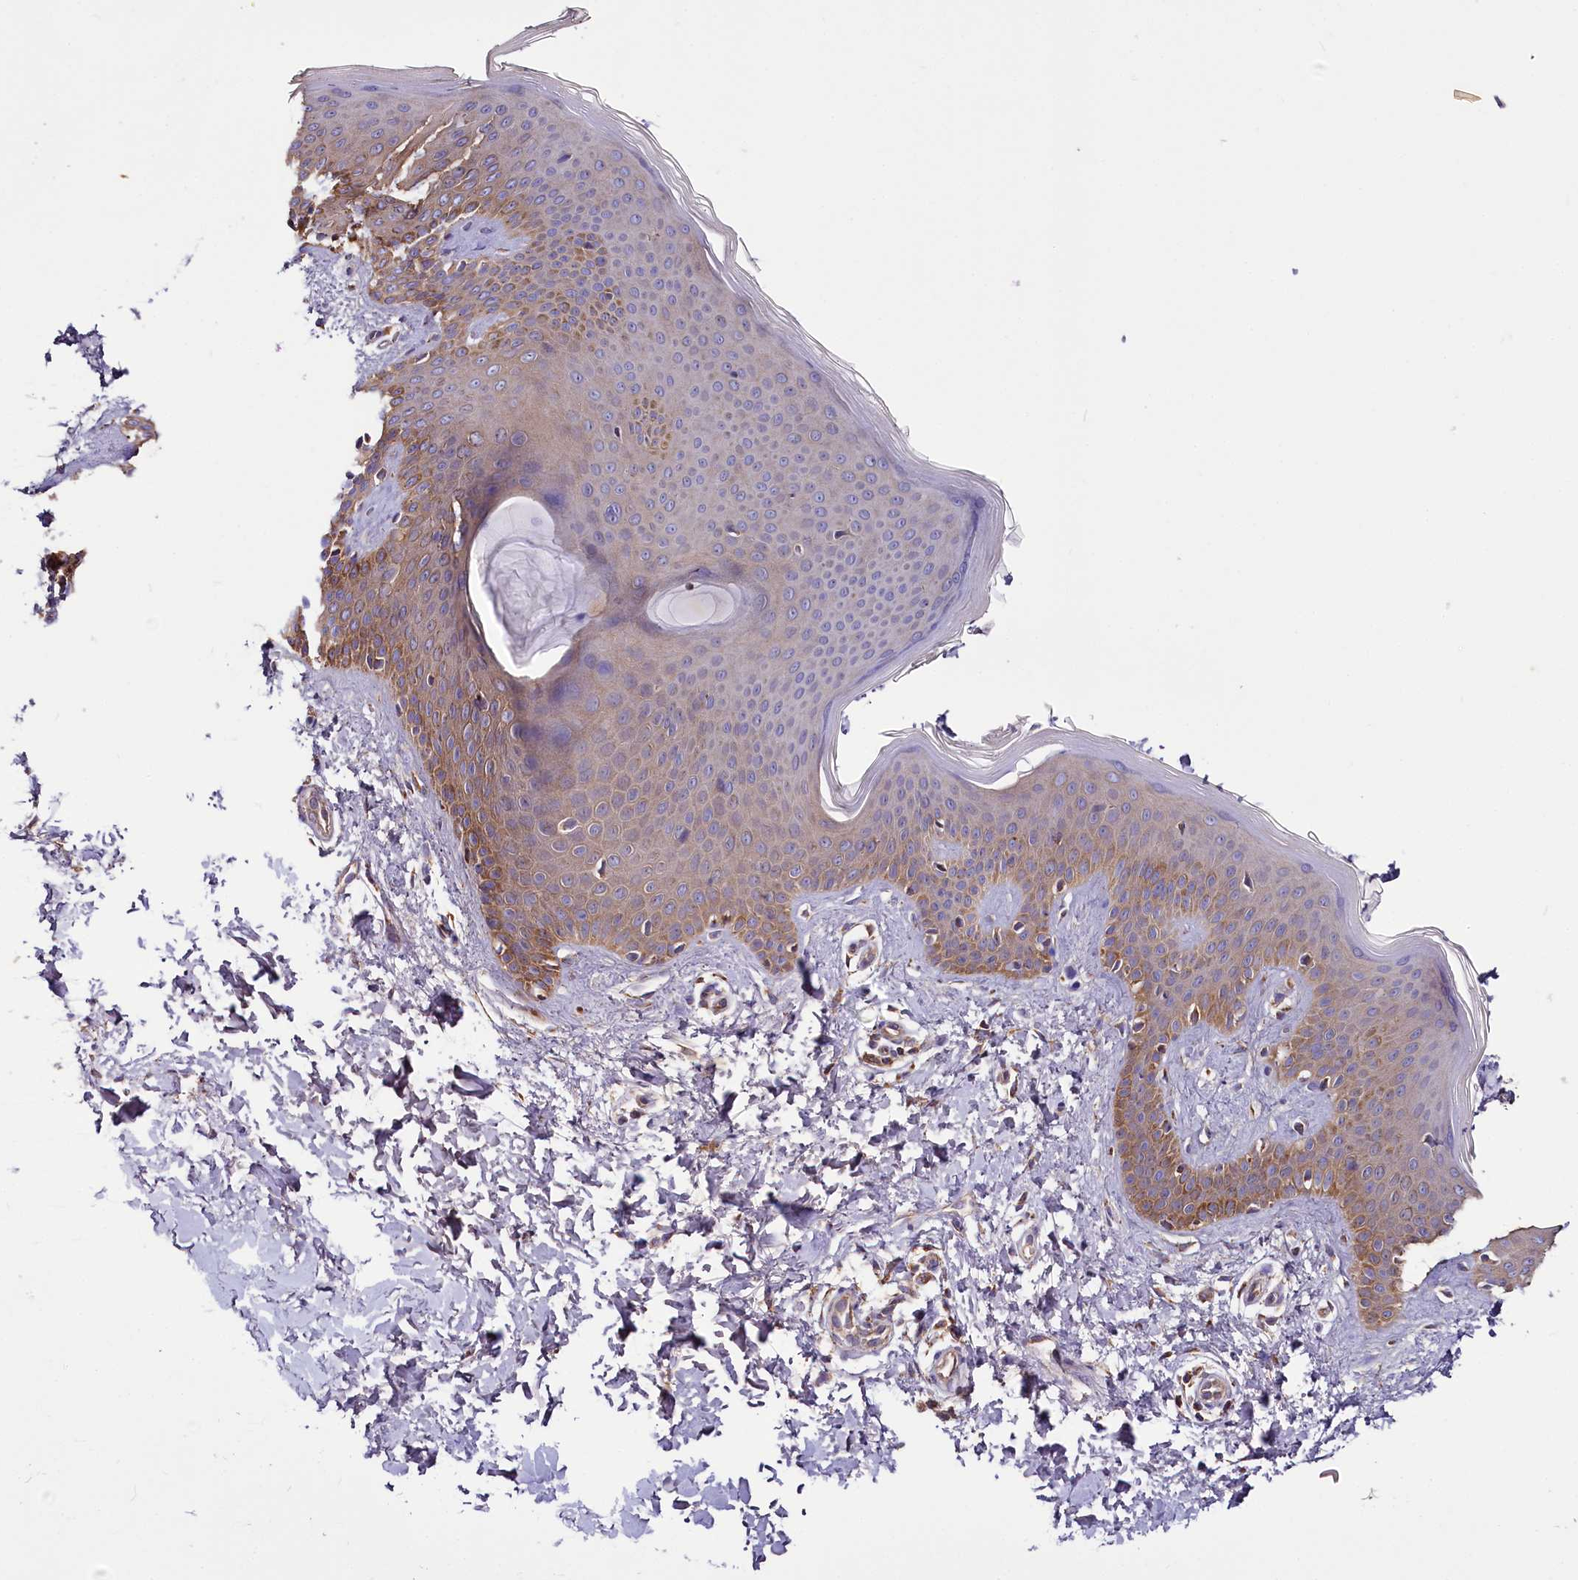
{"staining": {"intensity": "weak", "quantity": ">75%", "location": "cytoplasmic/membranous"}, "tissue": "skin", "cell_type": "Fibroblasts", "image_type": "normal", "snomed": [{"axis": "morphology", "description": "Normal tissue, NOS"}, {"axis": "topography", "description": "Skin"}], "caption": "DAB immunohistochemical staining of benign human skin shows weak cytoplasmic/membranous protein staining in approximately >75% of fibroblasts.", "gene": "NUDT15", "patient": {"sex": "male", "age": 36}}